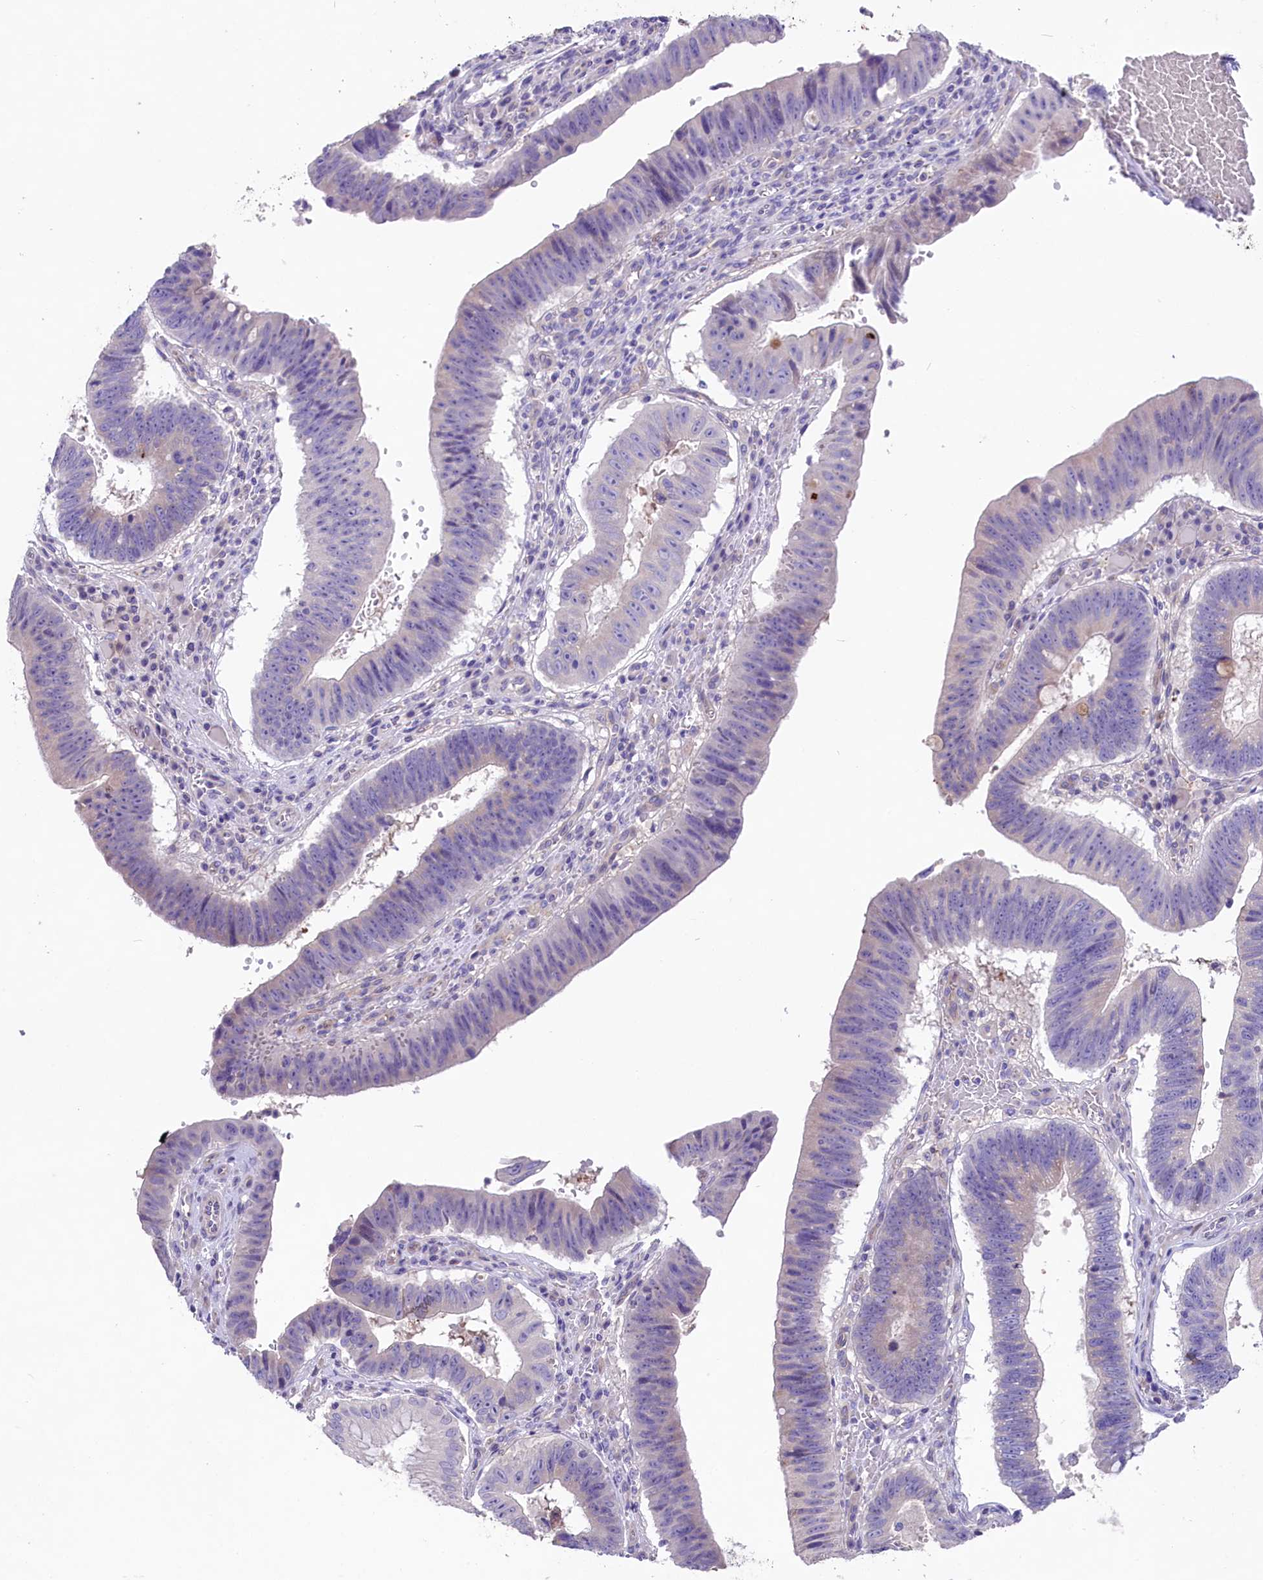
{"staining": {"intensity": "negative", "quantity": "none", "location": "none"}, "tissue": "stomach cancer", "cell_type": "Tumor cells", "image_type": "cancer", "snomed": [{"axis": "morphology", "description": "Adenocarcinoma, NOS"}, {"axis": "topography", "description": "Stomach"}], "caption": "The photomicrograph shows no staining of tumor cells in stomach cancer.", "gene": "CD99L2", "patient": {"sex": "male", "age": 59}}